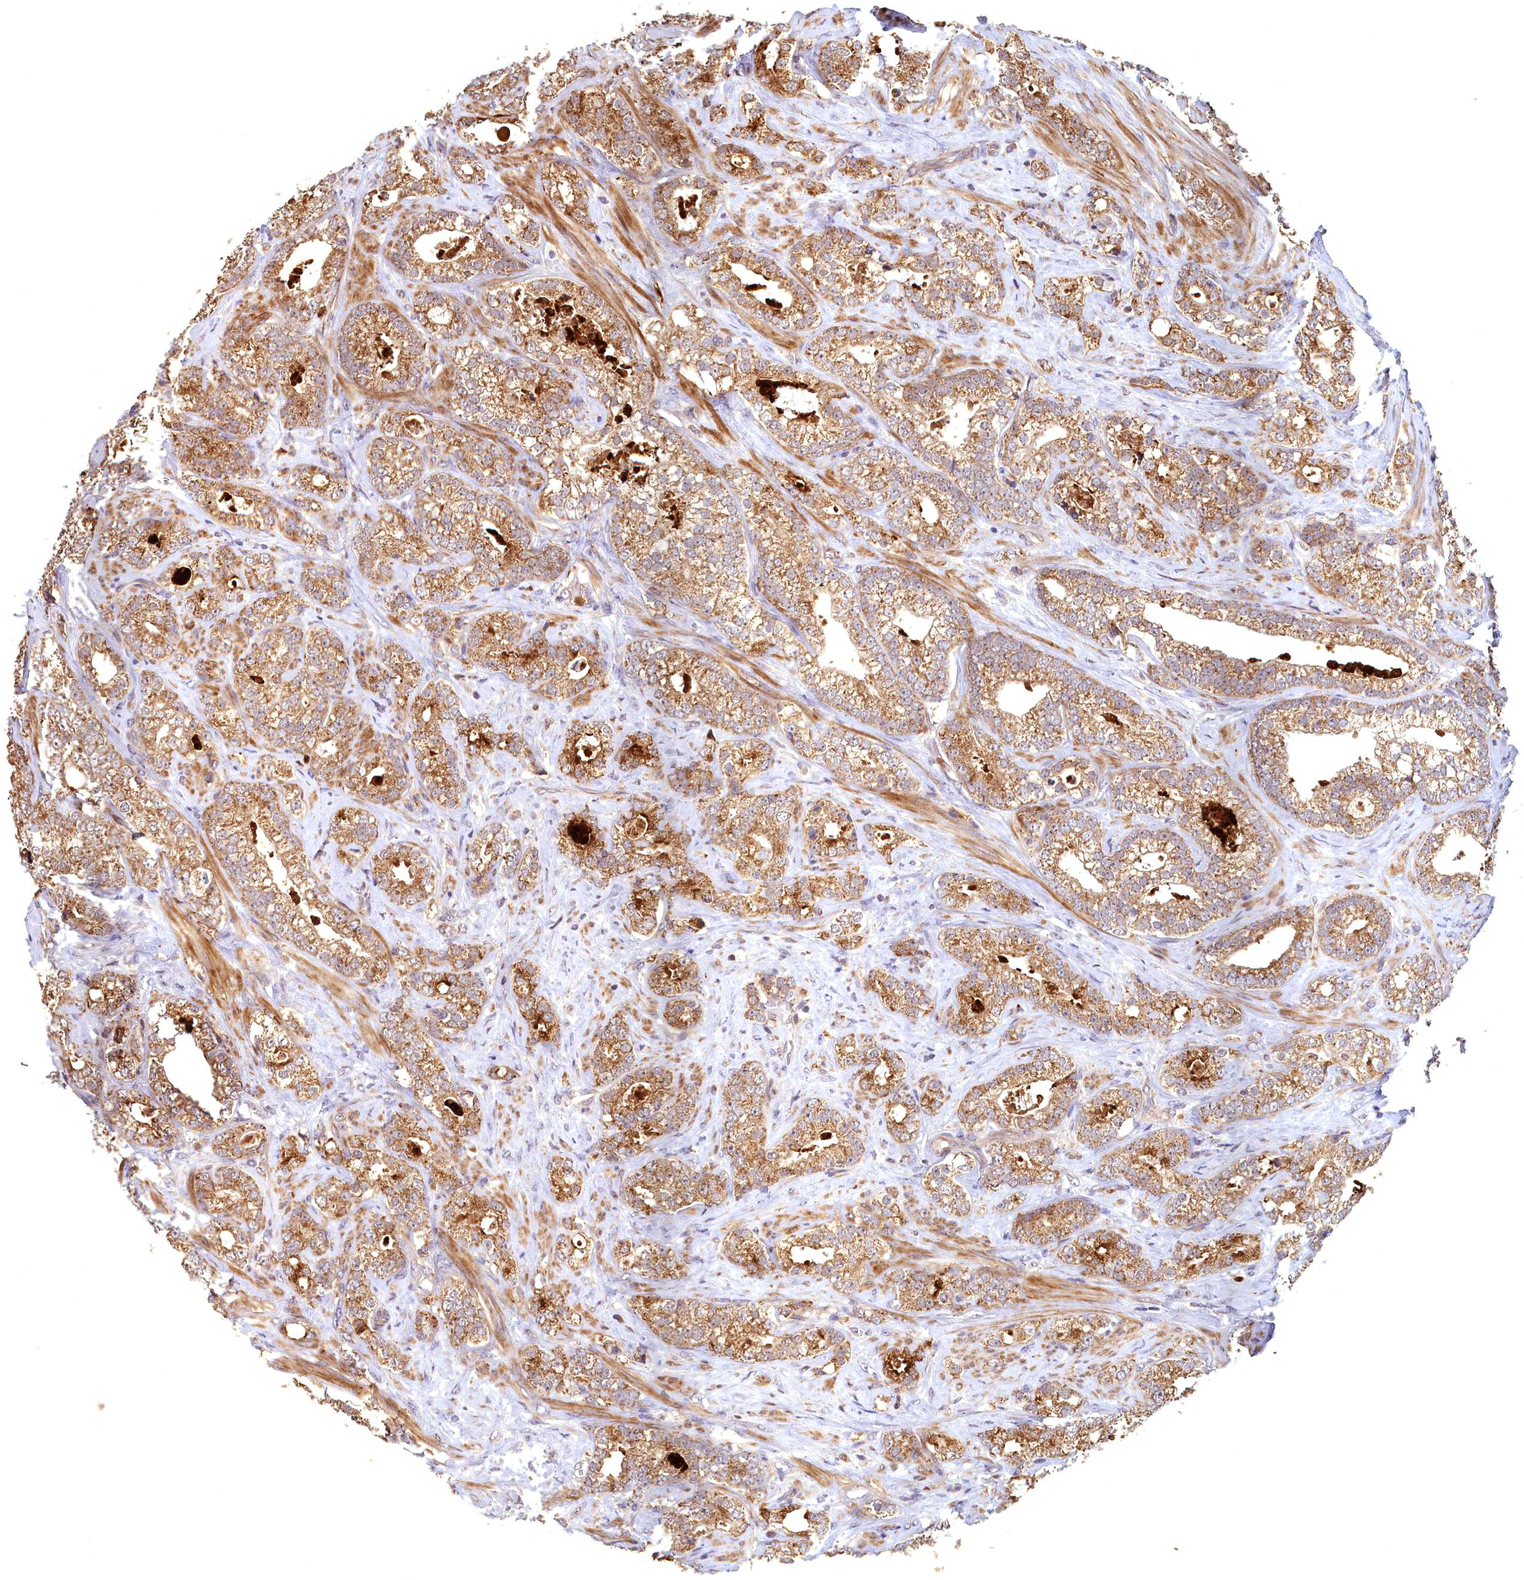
{"staining": {"intensity": "moderate", "quantity": ">75%", "location": "cytoplasmic/membranous"}, "tissue": "prostate cancer", "cell_type": "Tumor cells", "image_type": "cancer", "snomed": [{"axis": "morphology", "description": "Adenocarcinoma, High grade"}, {"axis": "topography", "description": "Prostate and seminal vesicle, NOS"}], "caption": "Immunohistochemistry (IHC) of human adenocarcinoma (high-grade) (prostate) reveals medium levels of moderate cytoplasmic/membranous staining in approximately >75% of tumor cells.", "gene": "EPB41L4B", "patient": {"sex": "male", "age": 67}}